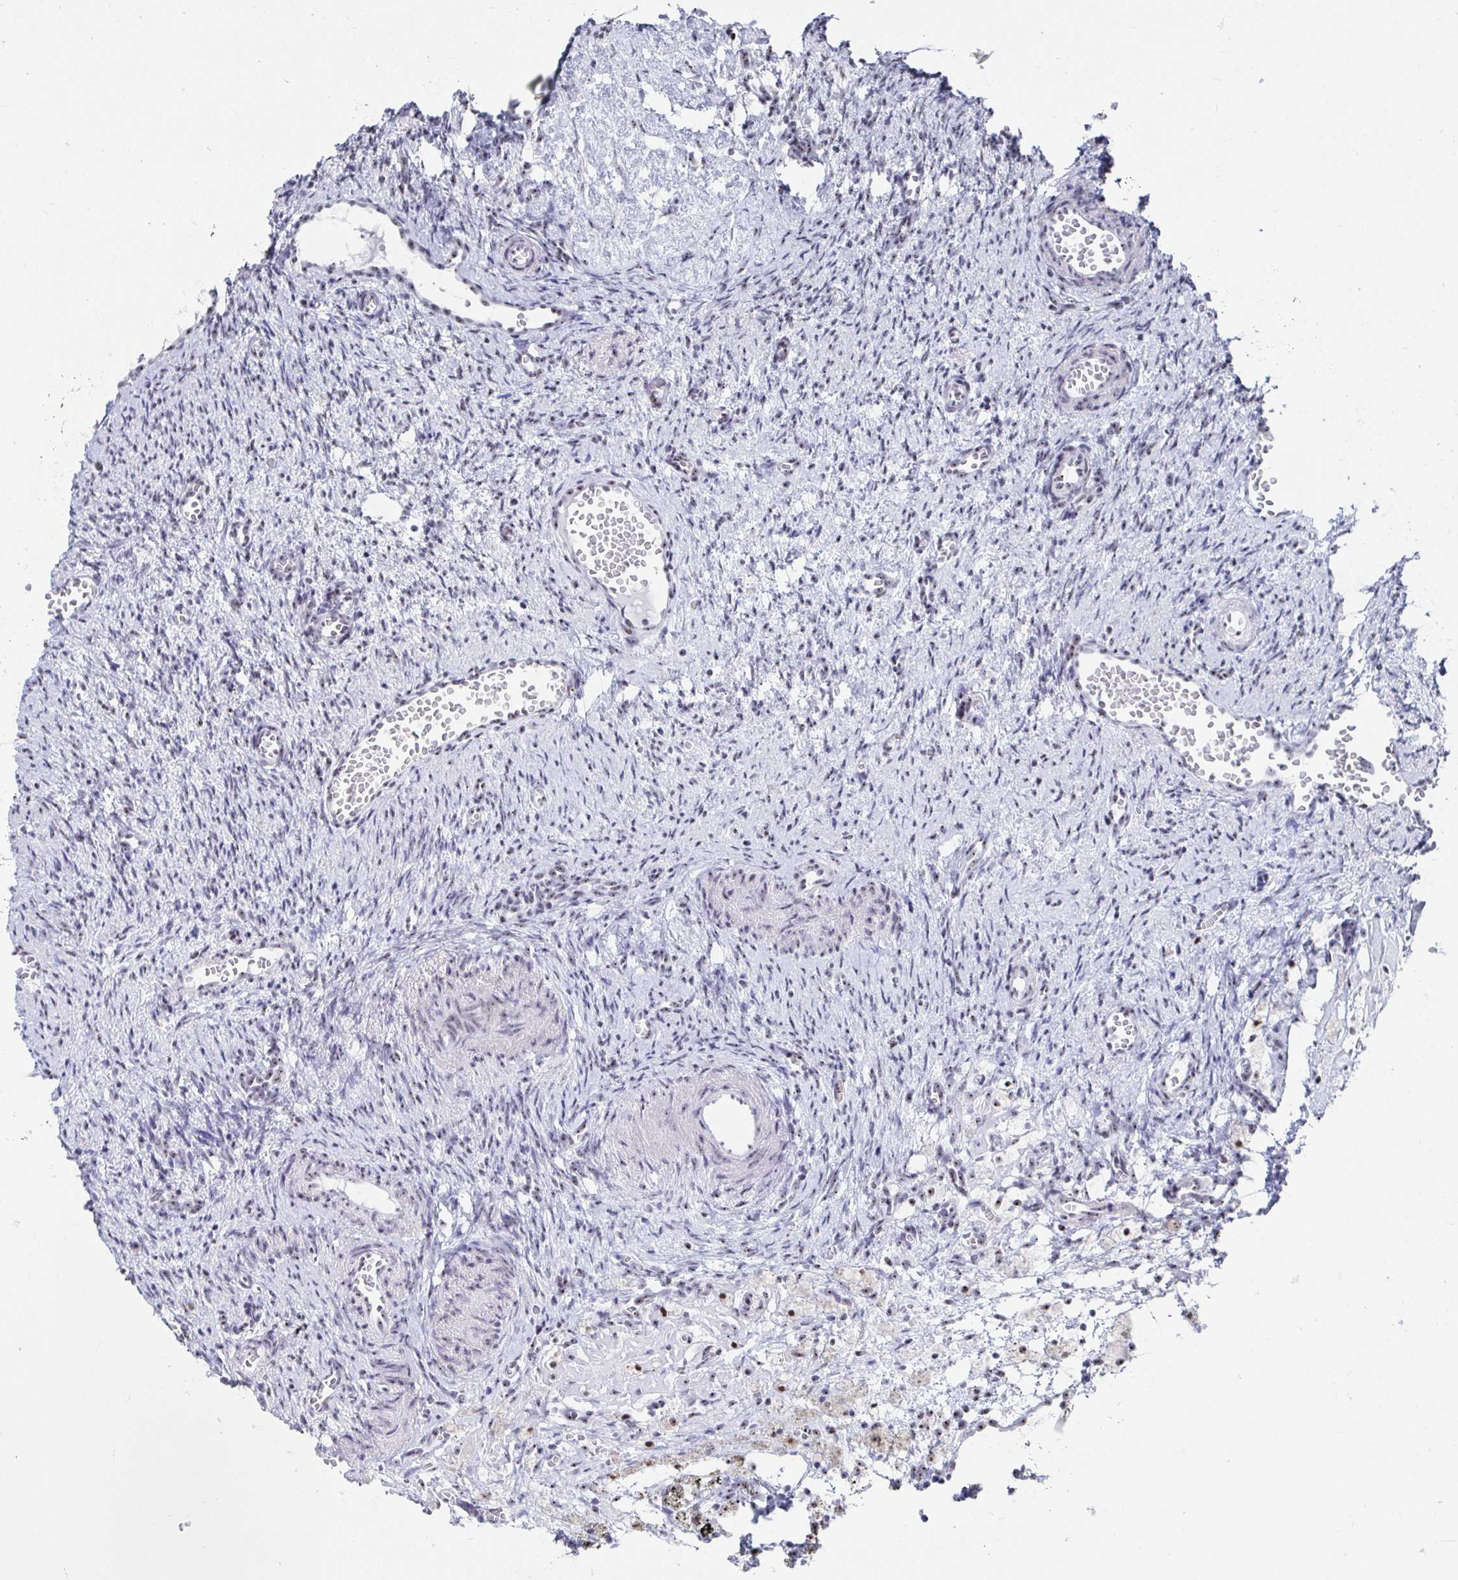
{"staining": {"intensity": "weak", "quantity": "<25%", "location": "nuclear"}, "tissue": "ovary", "cell_type": "Ovarian stroma cells", "image_type": "normal", "snomed": [{"axis": "morphology", "description": "Normal tissue, NOS"}, {"axis": "topography", "description": "Ovary"}], "caption": "A histopathology image of ovary stained for a protein shows no brown staining in ovarian stroma cells. Nuclei are stained in blue.", "gene": "SIRT7", "patient": {"sex": "female", "age": 41}}